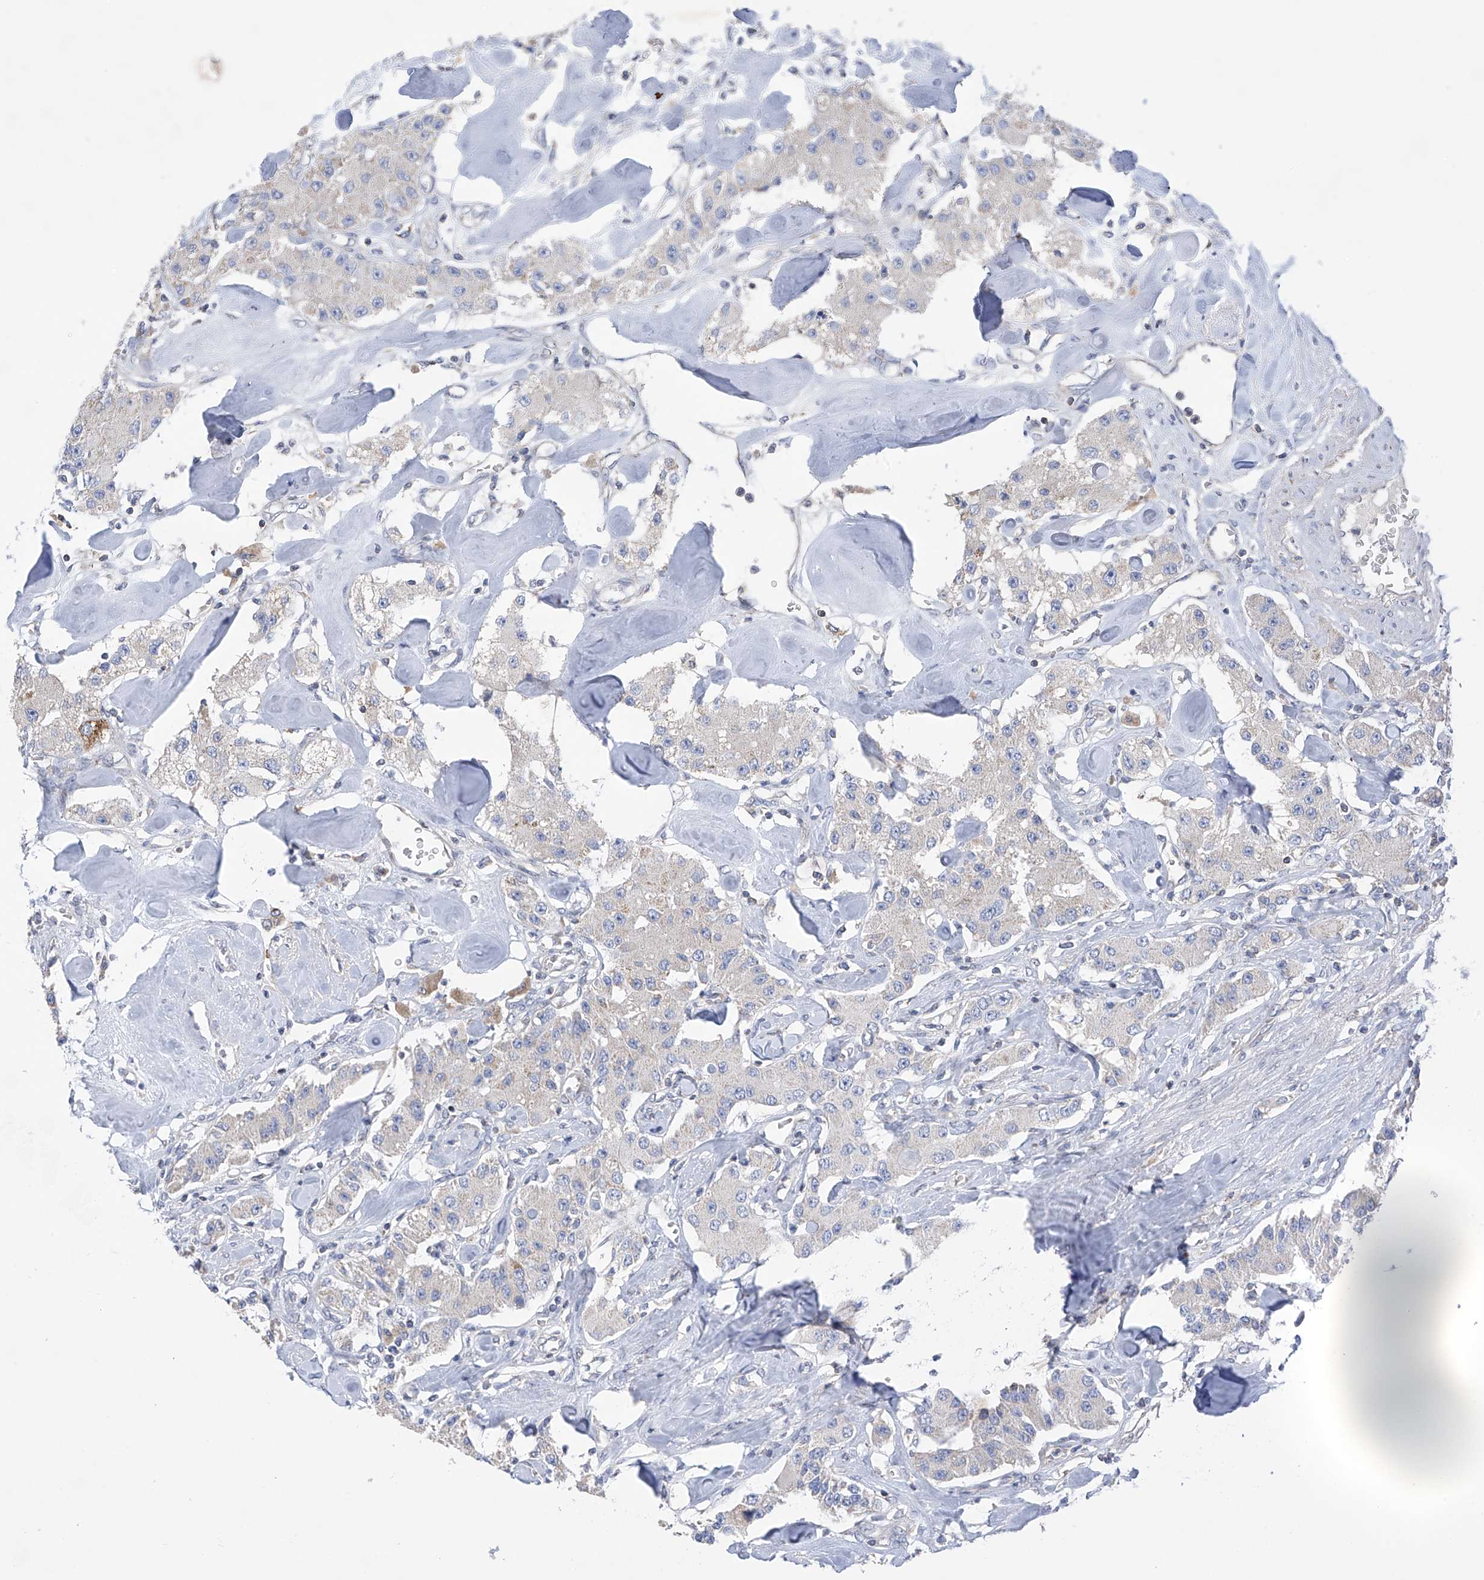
{"staining": {"intensity": "negative", "quantity": "none", "location": "none"}, "tissue": "carcinoid", "cell_type": "Tumor cells", "image_type": "cancer", "snomed": [{"axis": "morphology", "description": "Carcinoid, malignant, NOS"}, {"axis": "topography", "description": "Pancreas"}], "caption": "Carcinoid stained for a protein using IHC exhibits no staining tumor cells.", "gene": "SLCO4A1", "patient": {"sex": "male", "age": 41}}